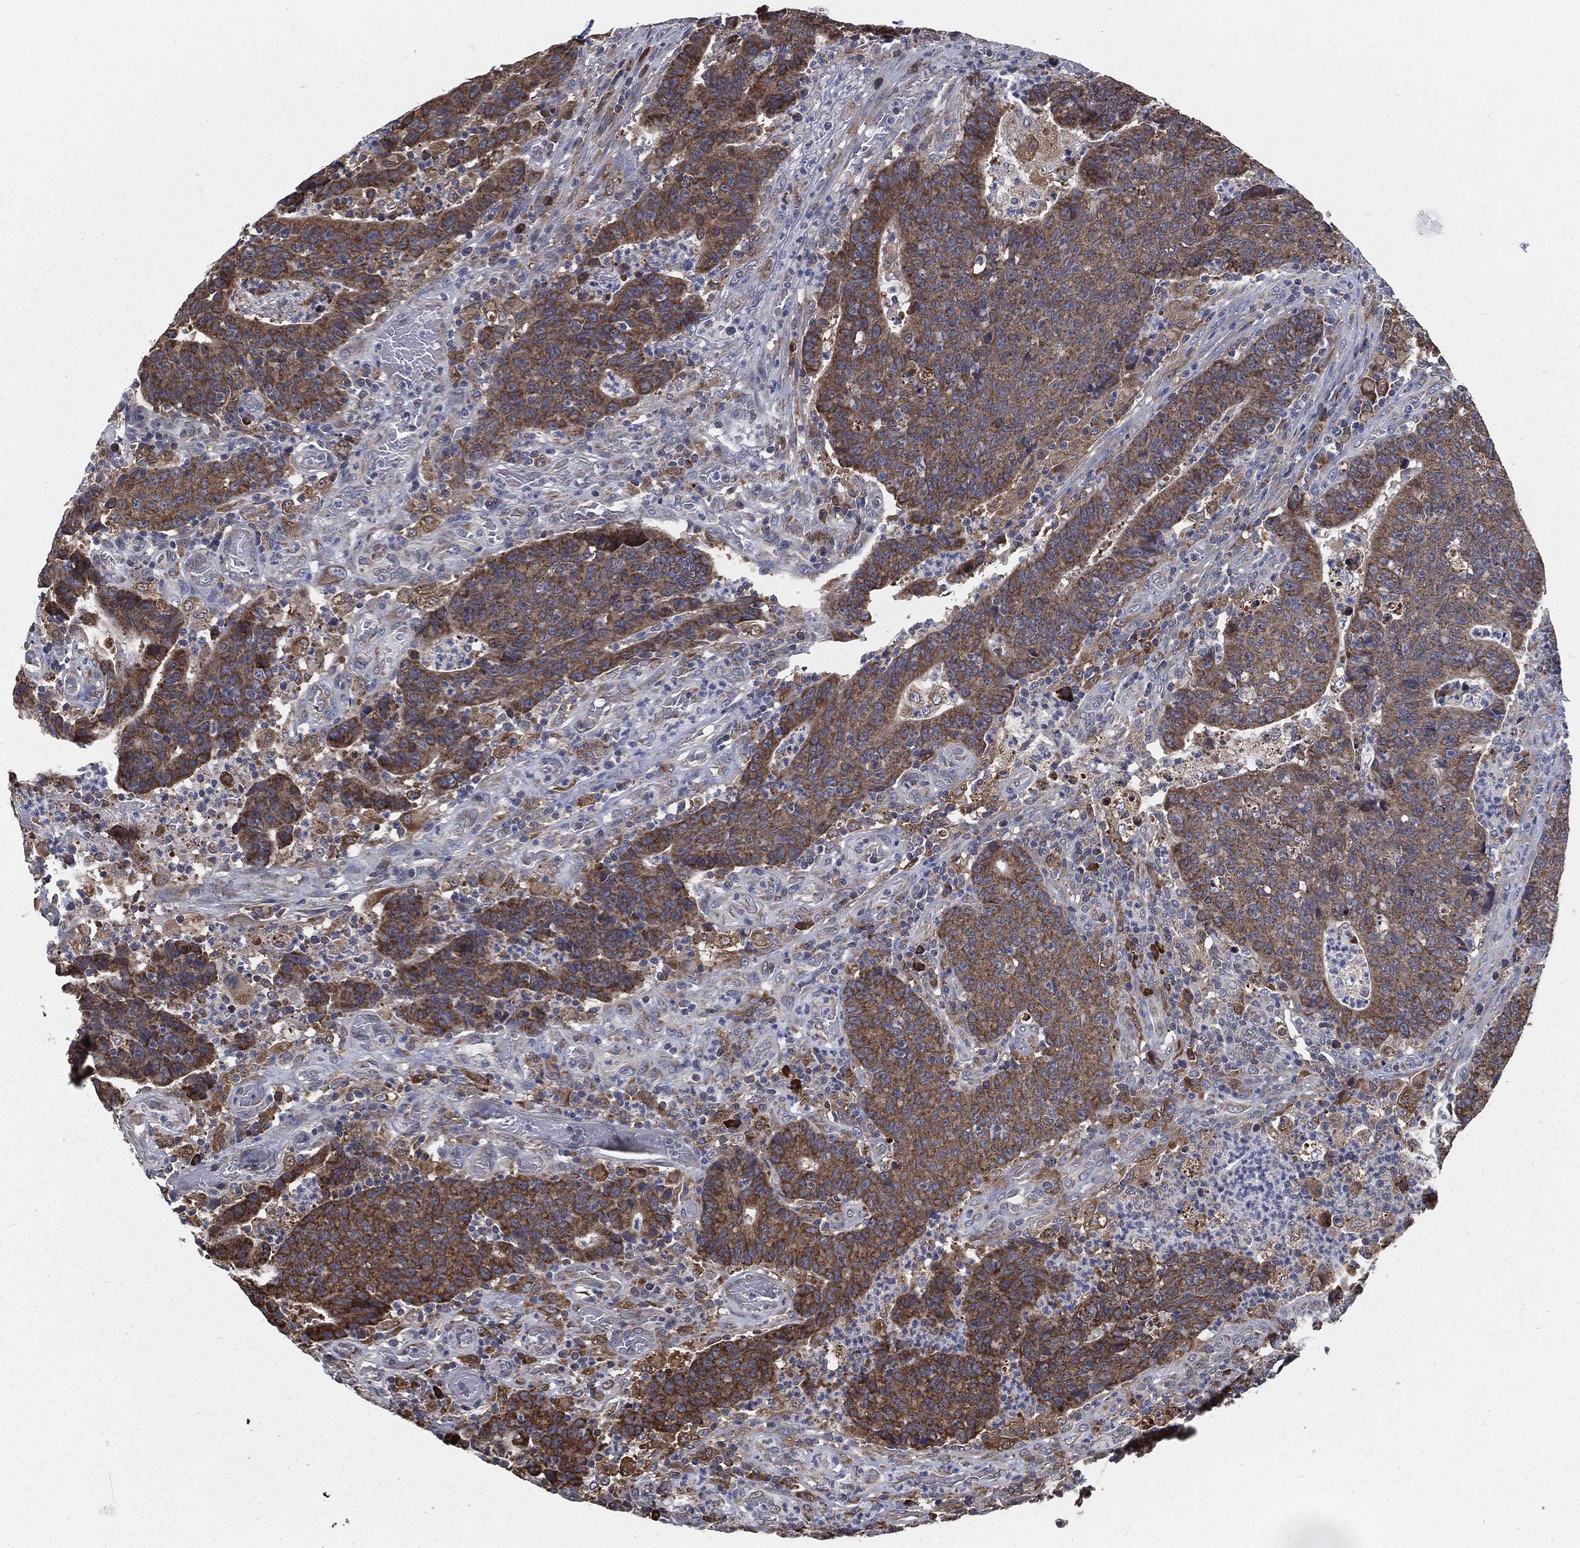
{"staining": {"intensity": "moderate", "quantity": ">75%", "location": "cytoplasmic/membranous"}, "tissue": "colorectal cancer", "cell_type": "Tumor cells", "image_type": "cancer", "snomed": [{"axis": "morphology", "description": "Adenocarcinoma, NOS"}, {"axis": "topography", "description": "Colon"}], "caption": "The micrograph shows a brown stain indicating the presence of a protein in the cytoplasmic/membranous of tumor cells in colorectal adenocarcinoma. (Stains: DAB in brown, nuclei in blue, Microscopy: brightfield microscopy at high magnification).", "gene": "PRDX4", "patient": {"sex": "female", "age": 75}}